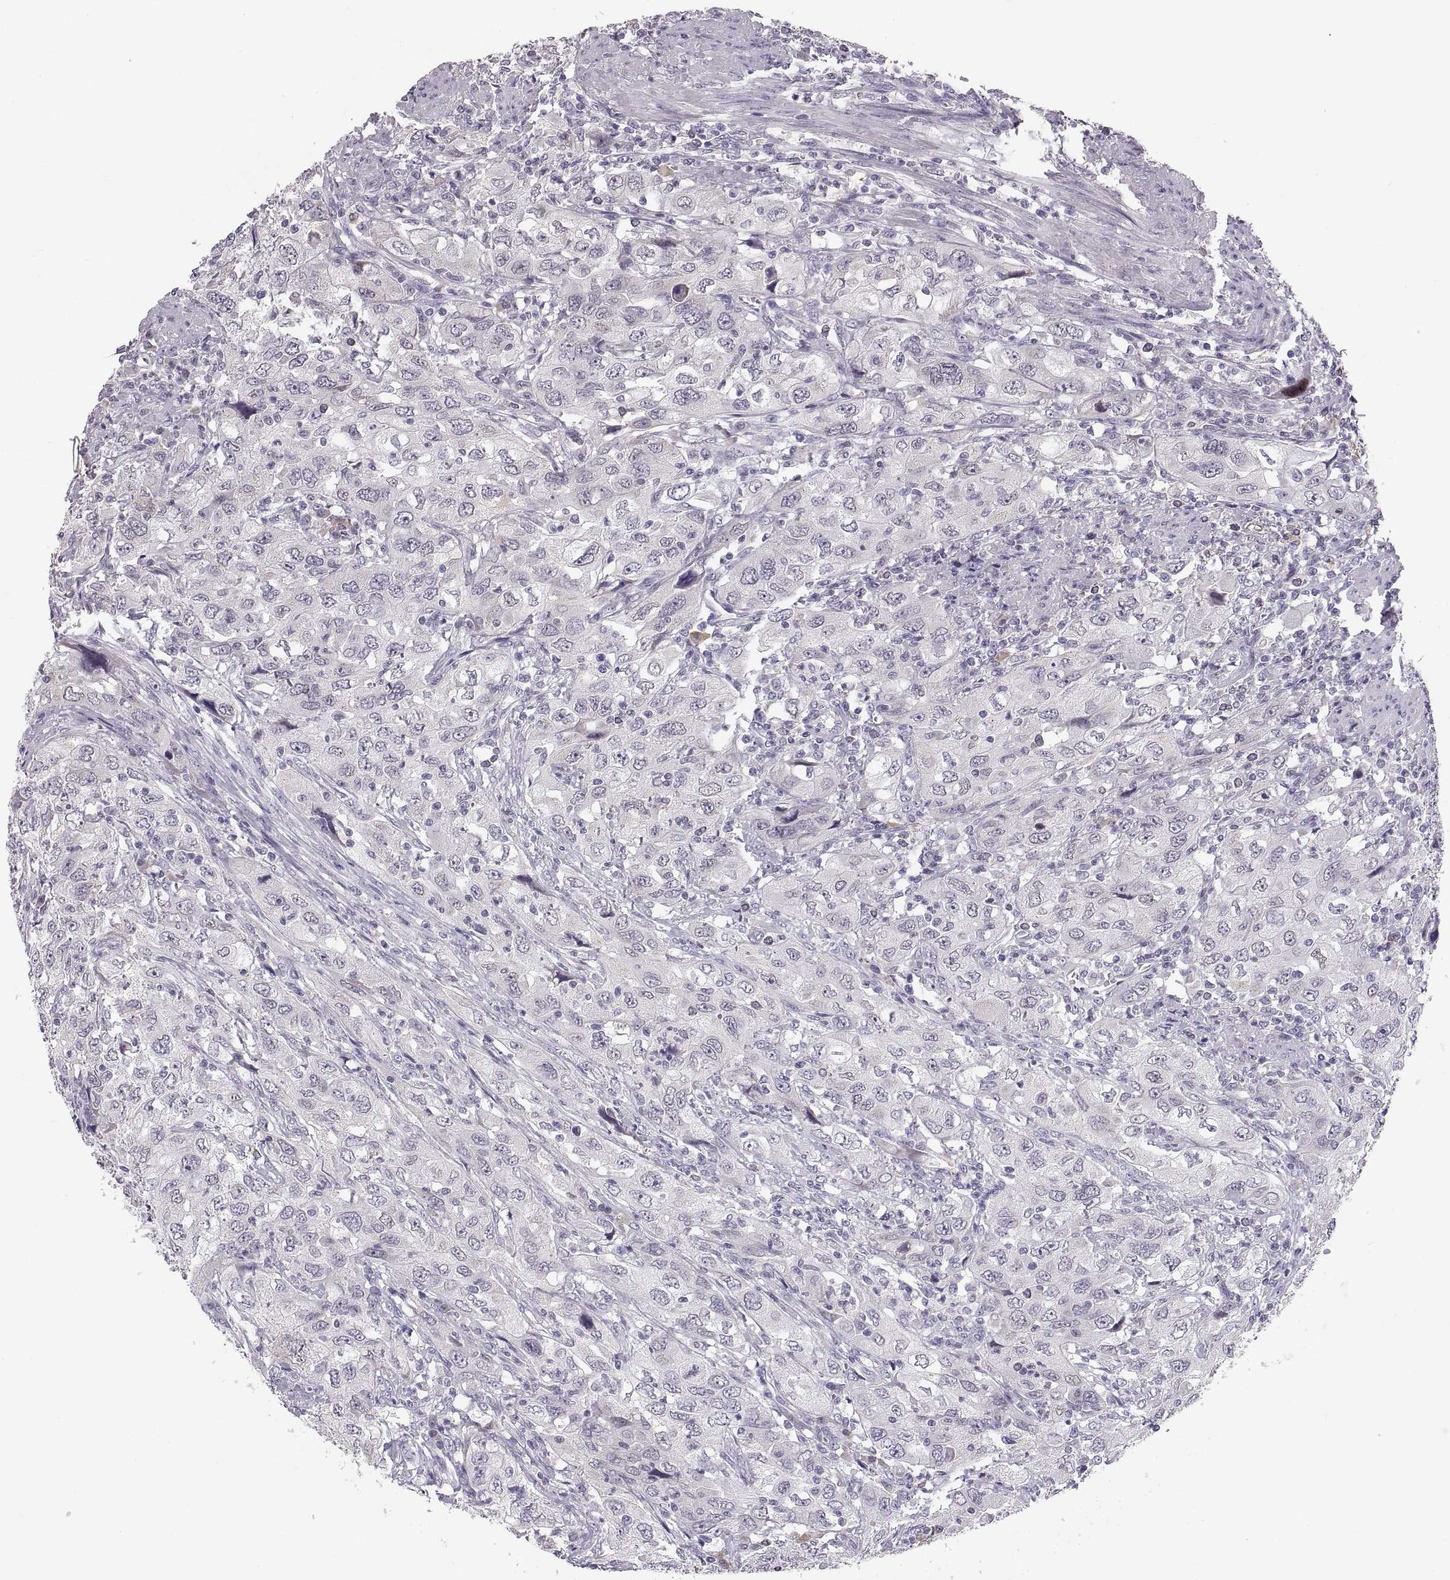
{"staining": {"intensity": "negative", "quantity": "none", "location": "none"}, "tissue": "urothelial cancer", "cell_type": "Tumor cells", "image_type": "cancer", "snomed": [{"axis": "morphology", "description": "Urothelial carcinoma, High grade"}, {"axis": "topography", "description": "Urinary bladder"}], "caption": "The immunohistochemistry image has no significant expression in tumor cells of urothelial cancer tissue.", "gene": "MAGEB18", "patient": {"sex": "male", "age": 76}}